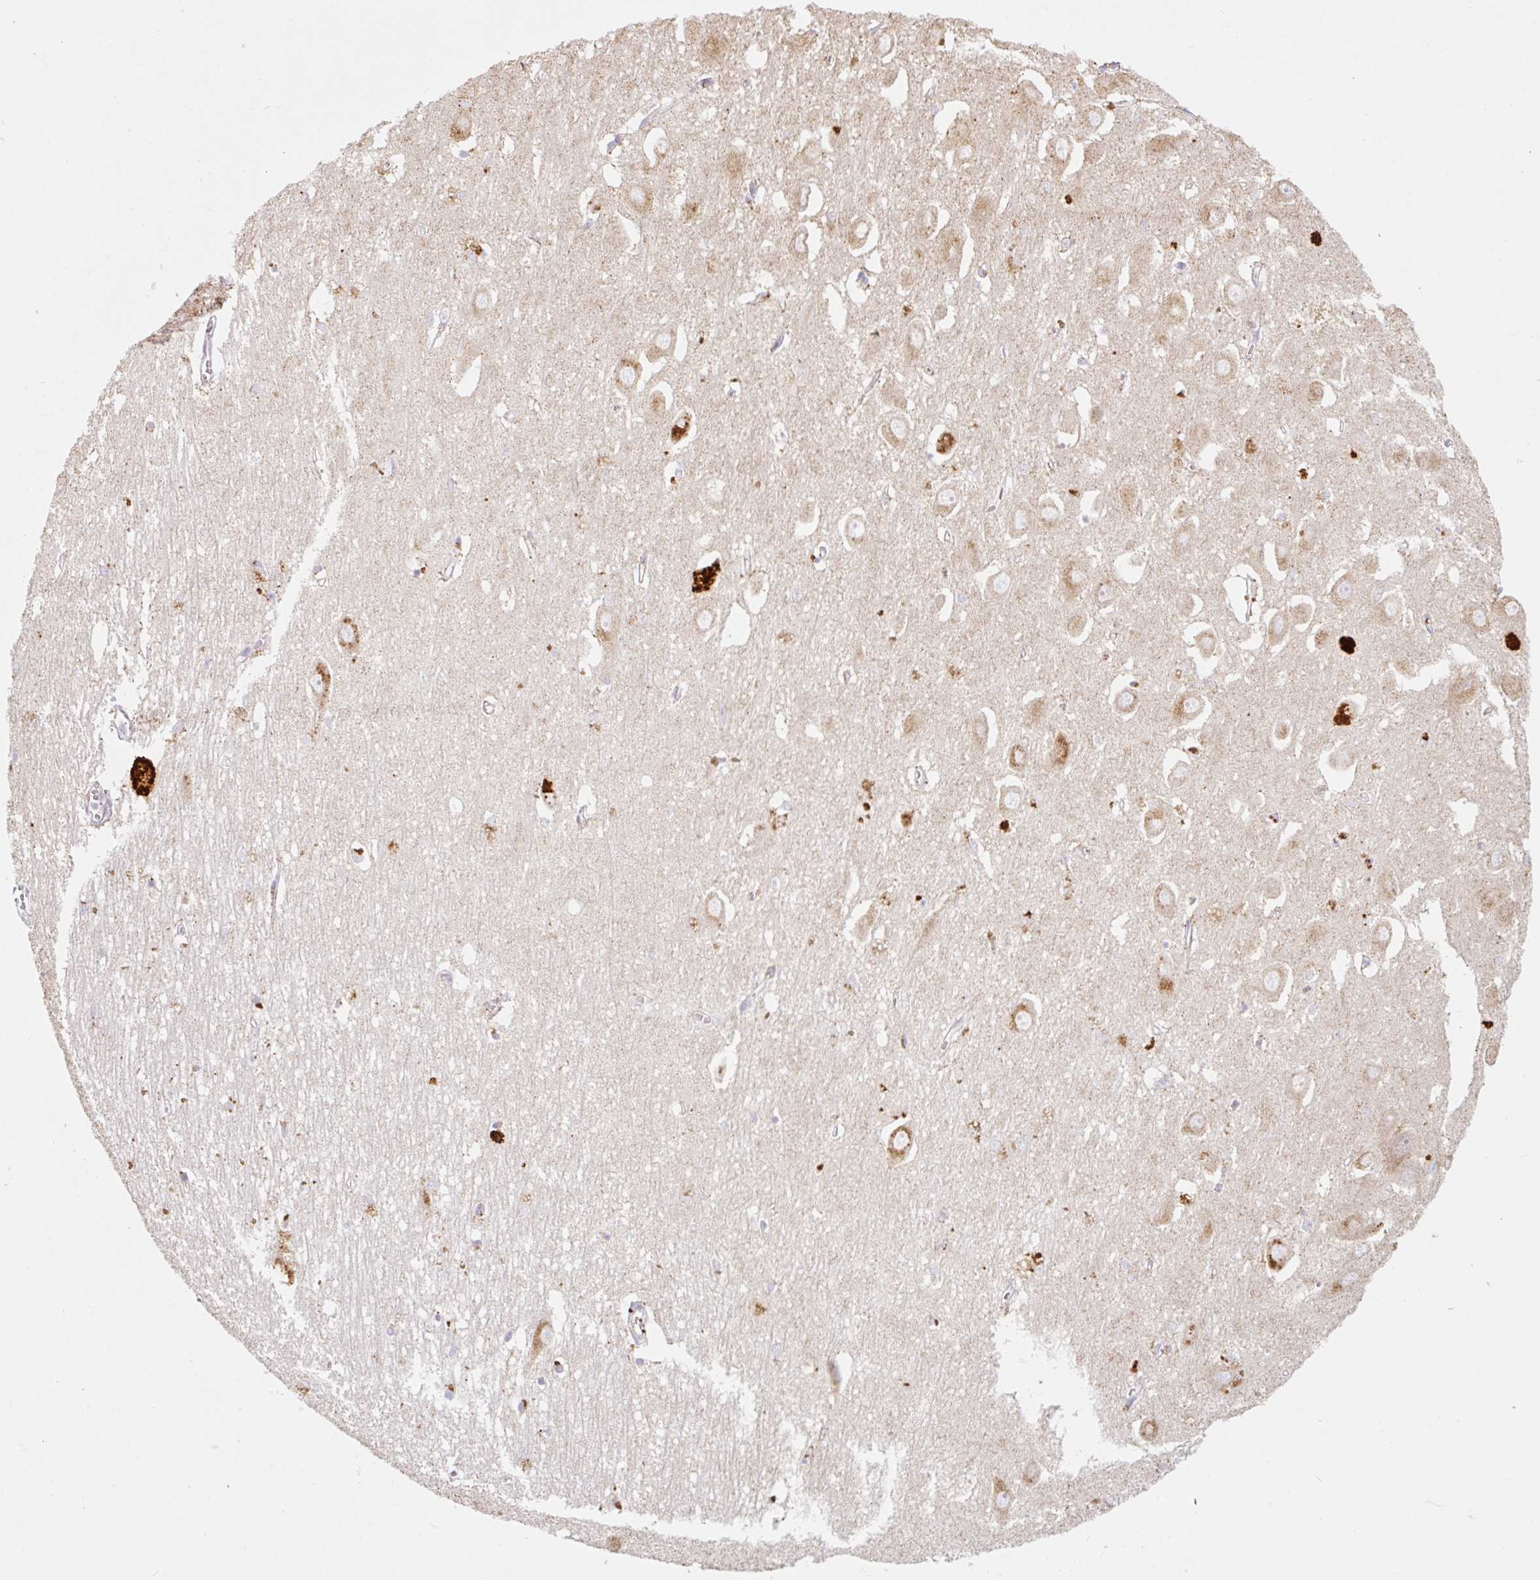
{"staining": {"intensity": "negative", "quantity": "none", "location": "none"}, "tissue": "hippocampus", "cell_type": "Glial cells", "image_type": "normal", "snomed": [{"axis": "morphology", "description": "Normal tissue, NOS"}, {"axis": "topography", "description": "Hippocampus"}], "caption": "Glial cells are negative for protein expression in unremarkable human hippocampus. (Brightfield microscopy of DAB immunohistochemistry (IHC) at high magnification).", "gene": "CLEC3A", "patient": {"sex": "female", "age": 64}}